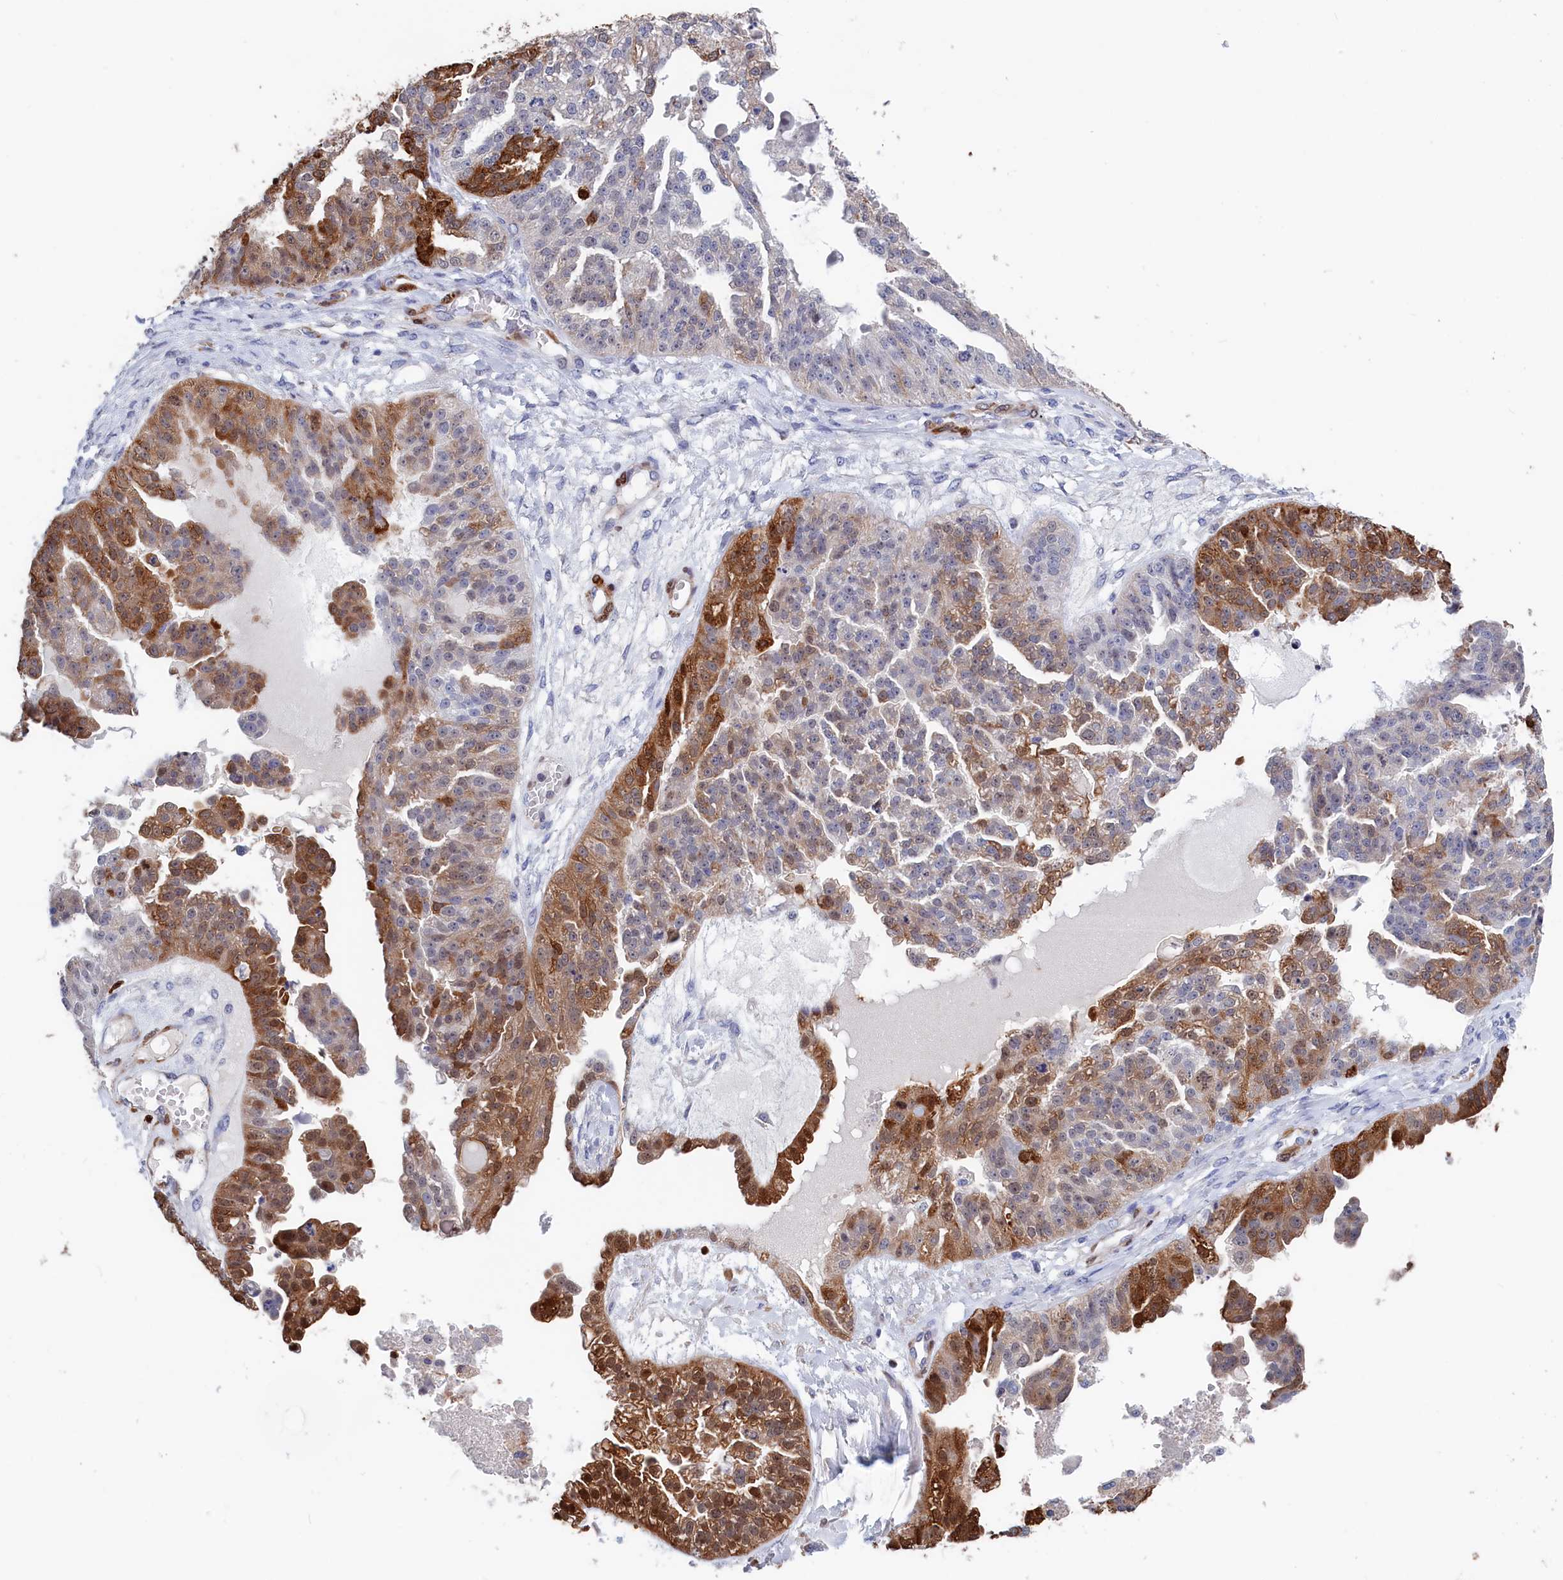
{"staining": {"intensity": "moderate", "quantity": "25%-75%", "location": "cytoplasmic/membranous,nuclear"}, "tissue": "ovarian cancer", "cell_type": "Tumor cells", "image_type": "cancer", "snomed": [{"axis": "morphology", "description": "Cystadenocarcinoma, serous, NOS"}, {"axis": "topography", "description": "Ovary"}], "caption": "A high-resolution image shows IHC staining of serous cystadenocarcinoma (ovarian), which displays moderate cytoplasmic/membranous and nuclear expression in approximately 25%-75% of tumor cells.", "gene": "CRIP1", "patient": {"sex": "female", "age": 58}}